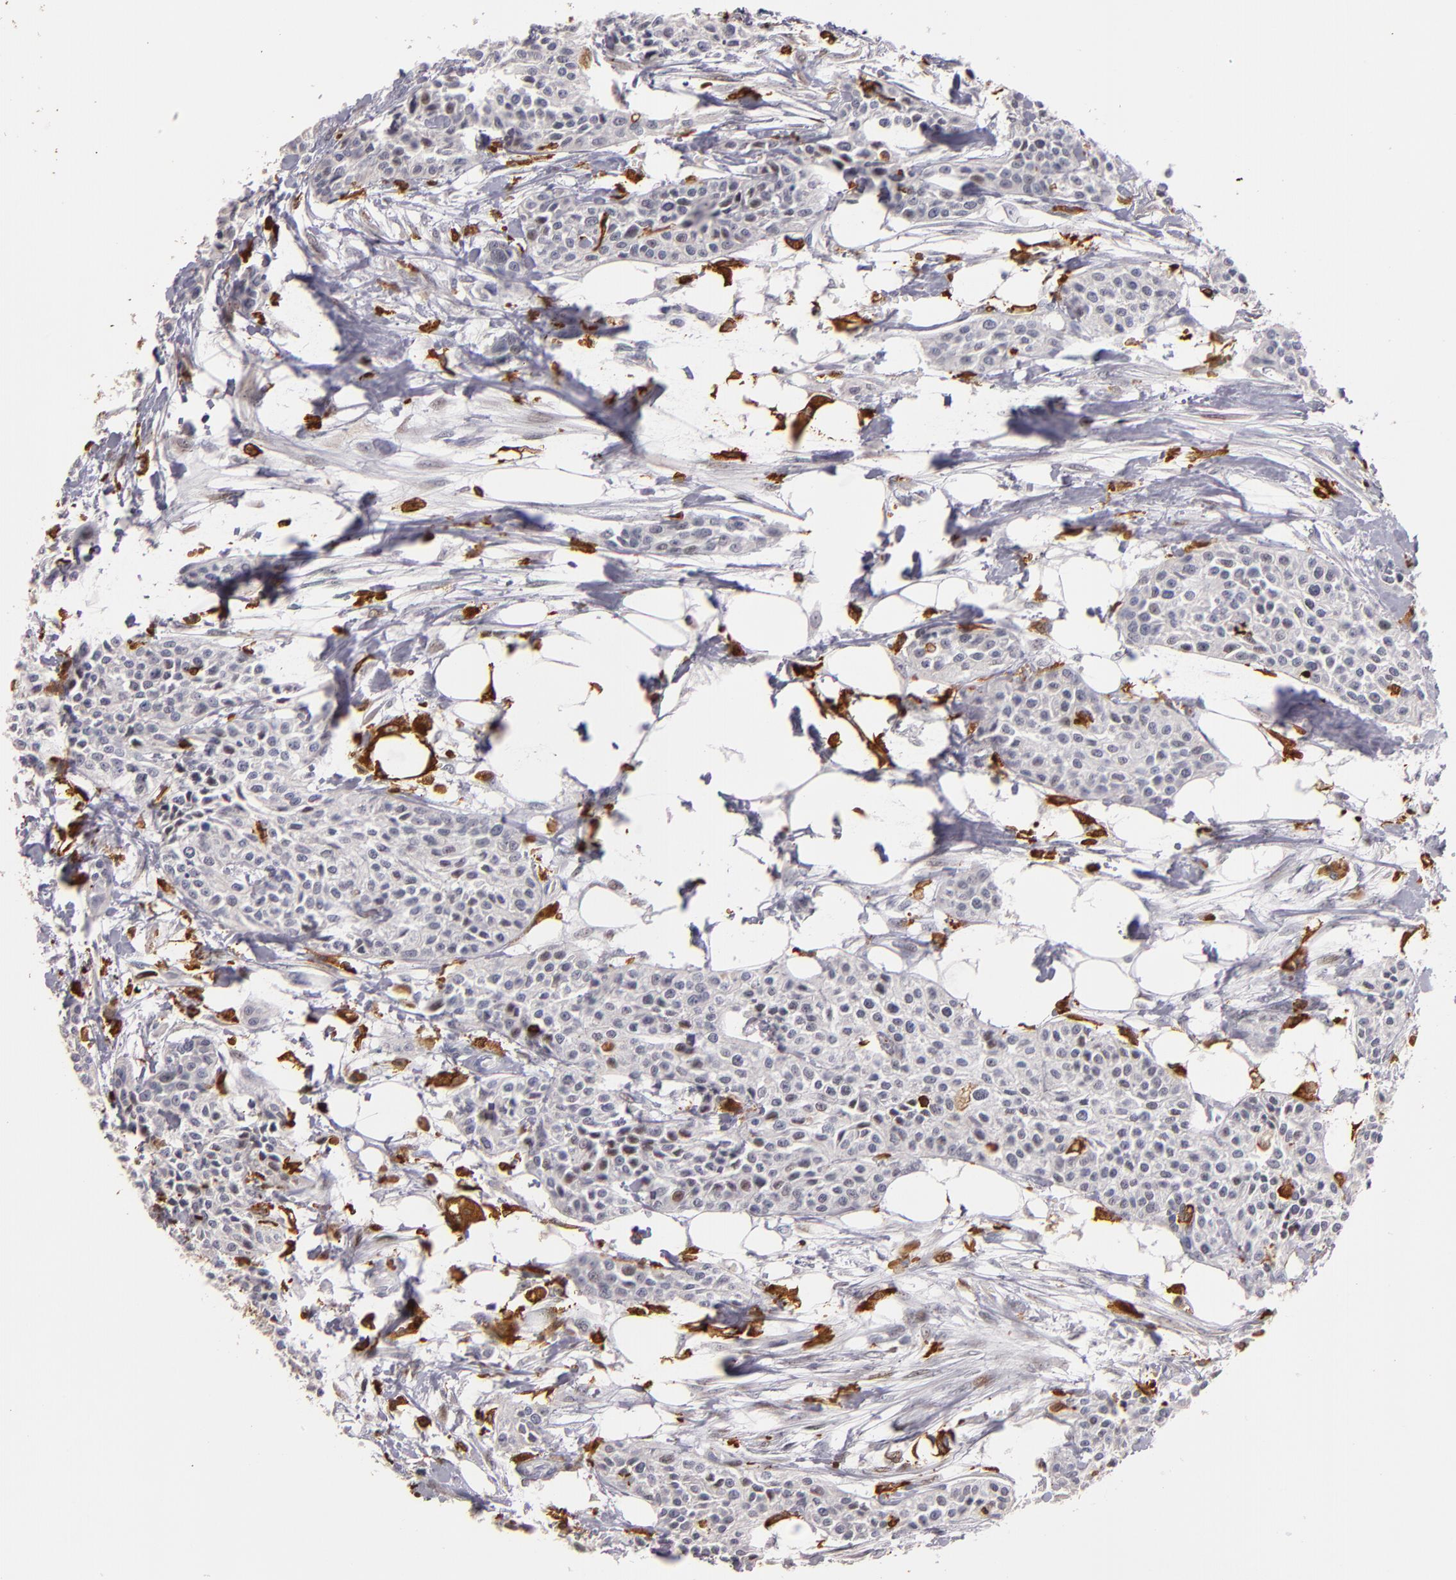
{"staining": {"intensity": "weak", "quantity": "<25%", "location": "nuclear"}, "tissue": "urothelial cancer", "cell_type": "Tumor cells", "image_type": "cancer", "snomed": [{"axis": "morphology", "description": "Urothelial carcinoma, High grade"}, {"axis": "topography", "description": "Urinary bladder"}], "caption": "High power microscopy histopathology image of an IHC micrograph of high-grade urothelial carcinoma, revealing no significant positivity in tumor cells. (Immunohistochemistry, brightfield microscopy, high magnification).", "gene": "WAS", "patient": {"sex": "male", "age": 56}}